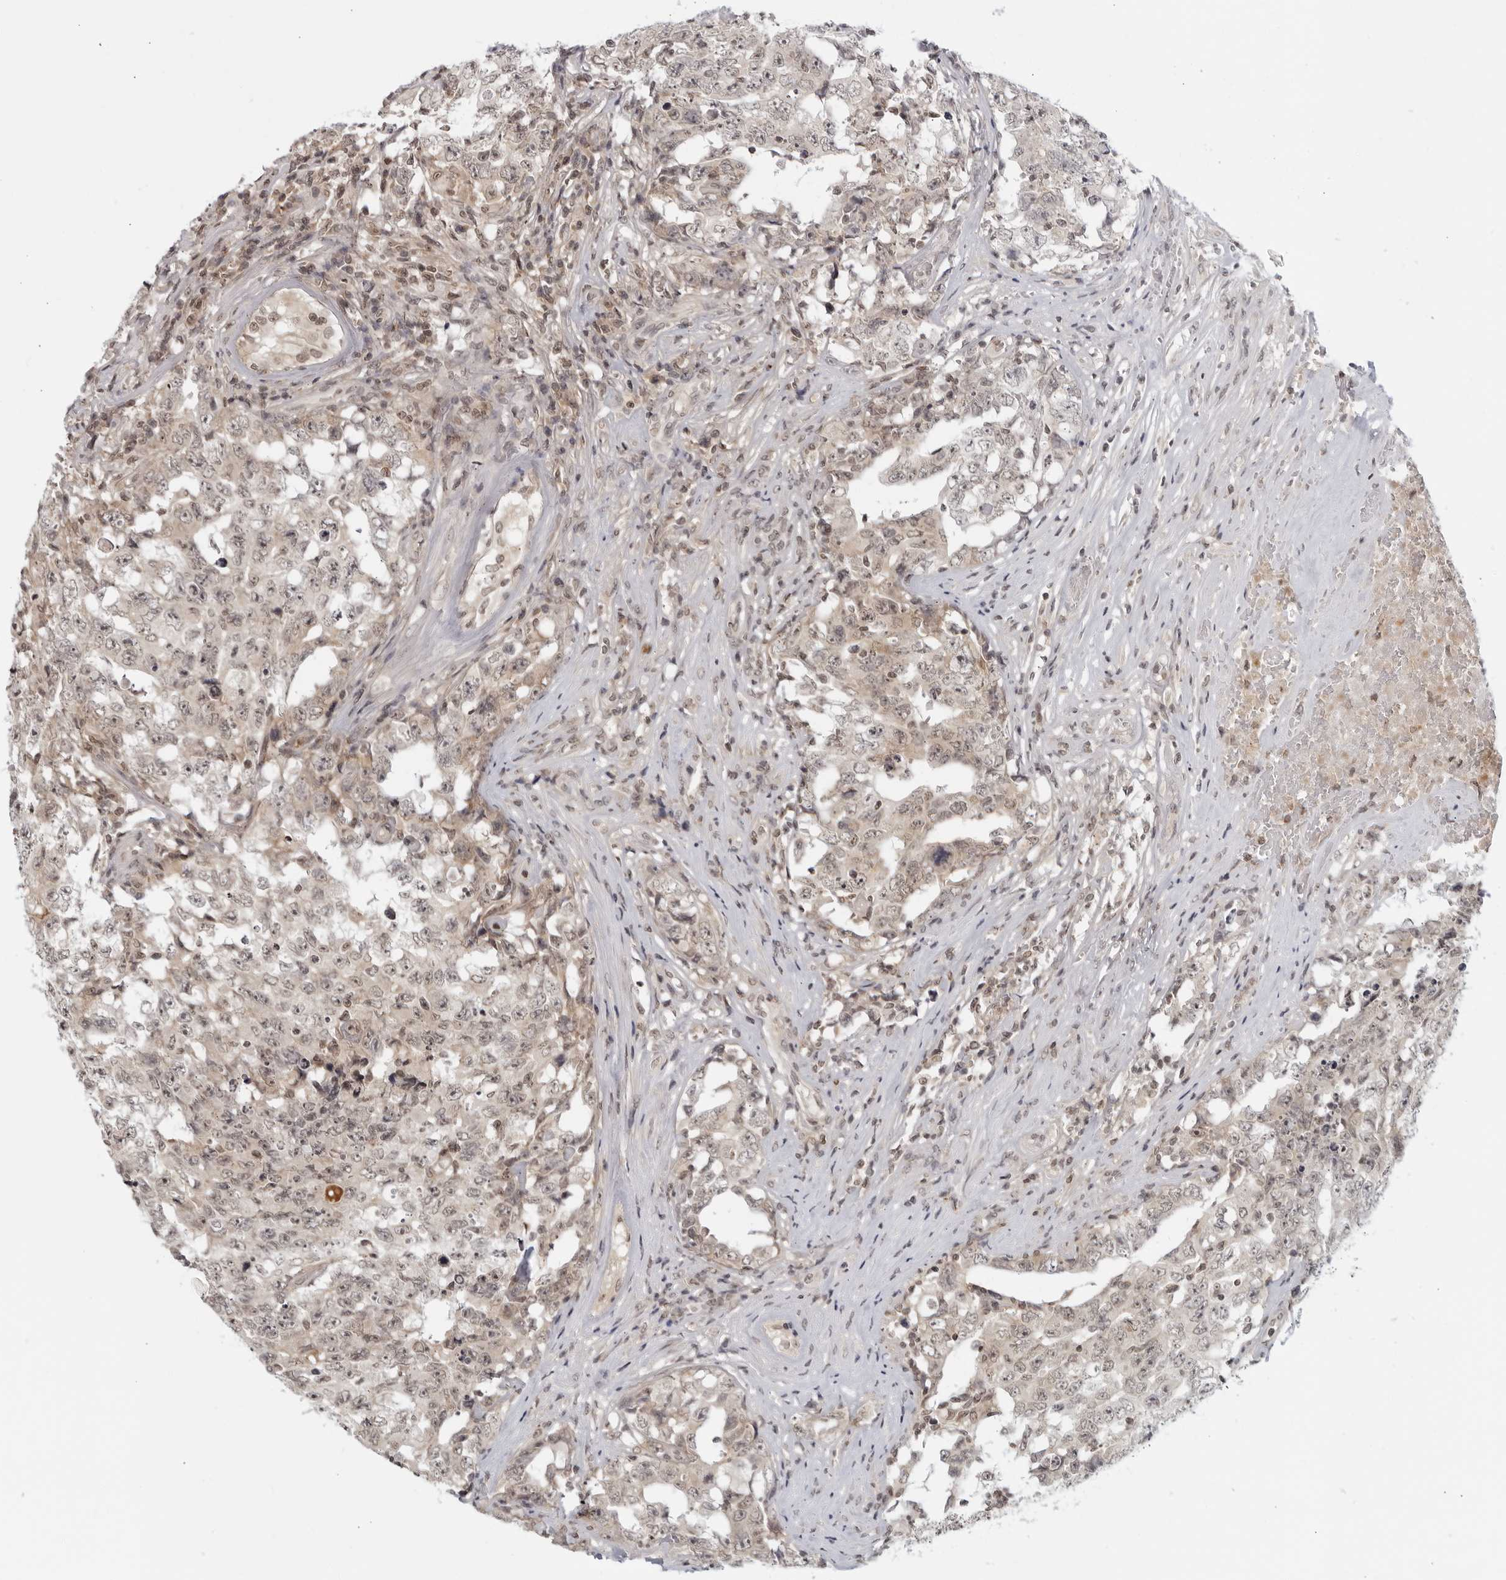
{"staining": {"intensity": "weak", "quantity": "25%-75%", "location": "nuclear"}, "tissue": "testis cancer", "cell_type": "Tumor cells", "image_type": "cancer", "snomed": [{"axis": "morphology", "description": "Carcinoma, Embryonal, NOS"}, {"axis": "topography", "description": "Testis"}], "caption": "This image shows immunohistochemistry staining of embryonal carcinoma (testis), with low weak nuclear positivity in about 25%-75% of tumor cells.", "gene": "CC2D1B", "patient": {"sex": "male", "age": 26}}